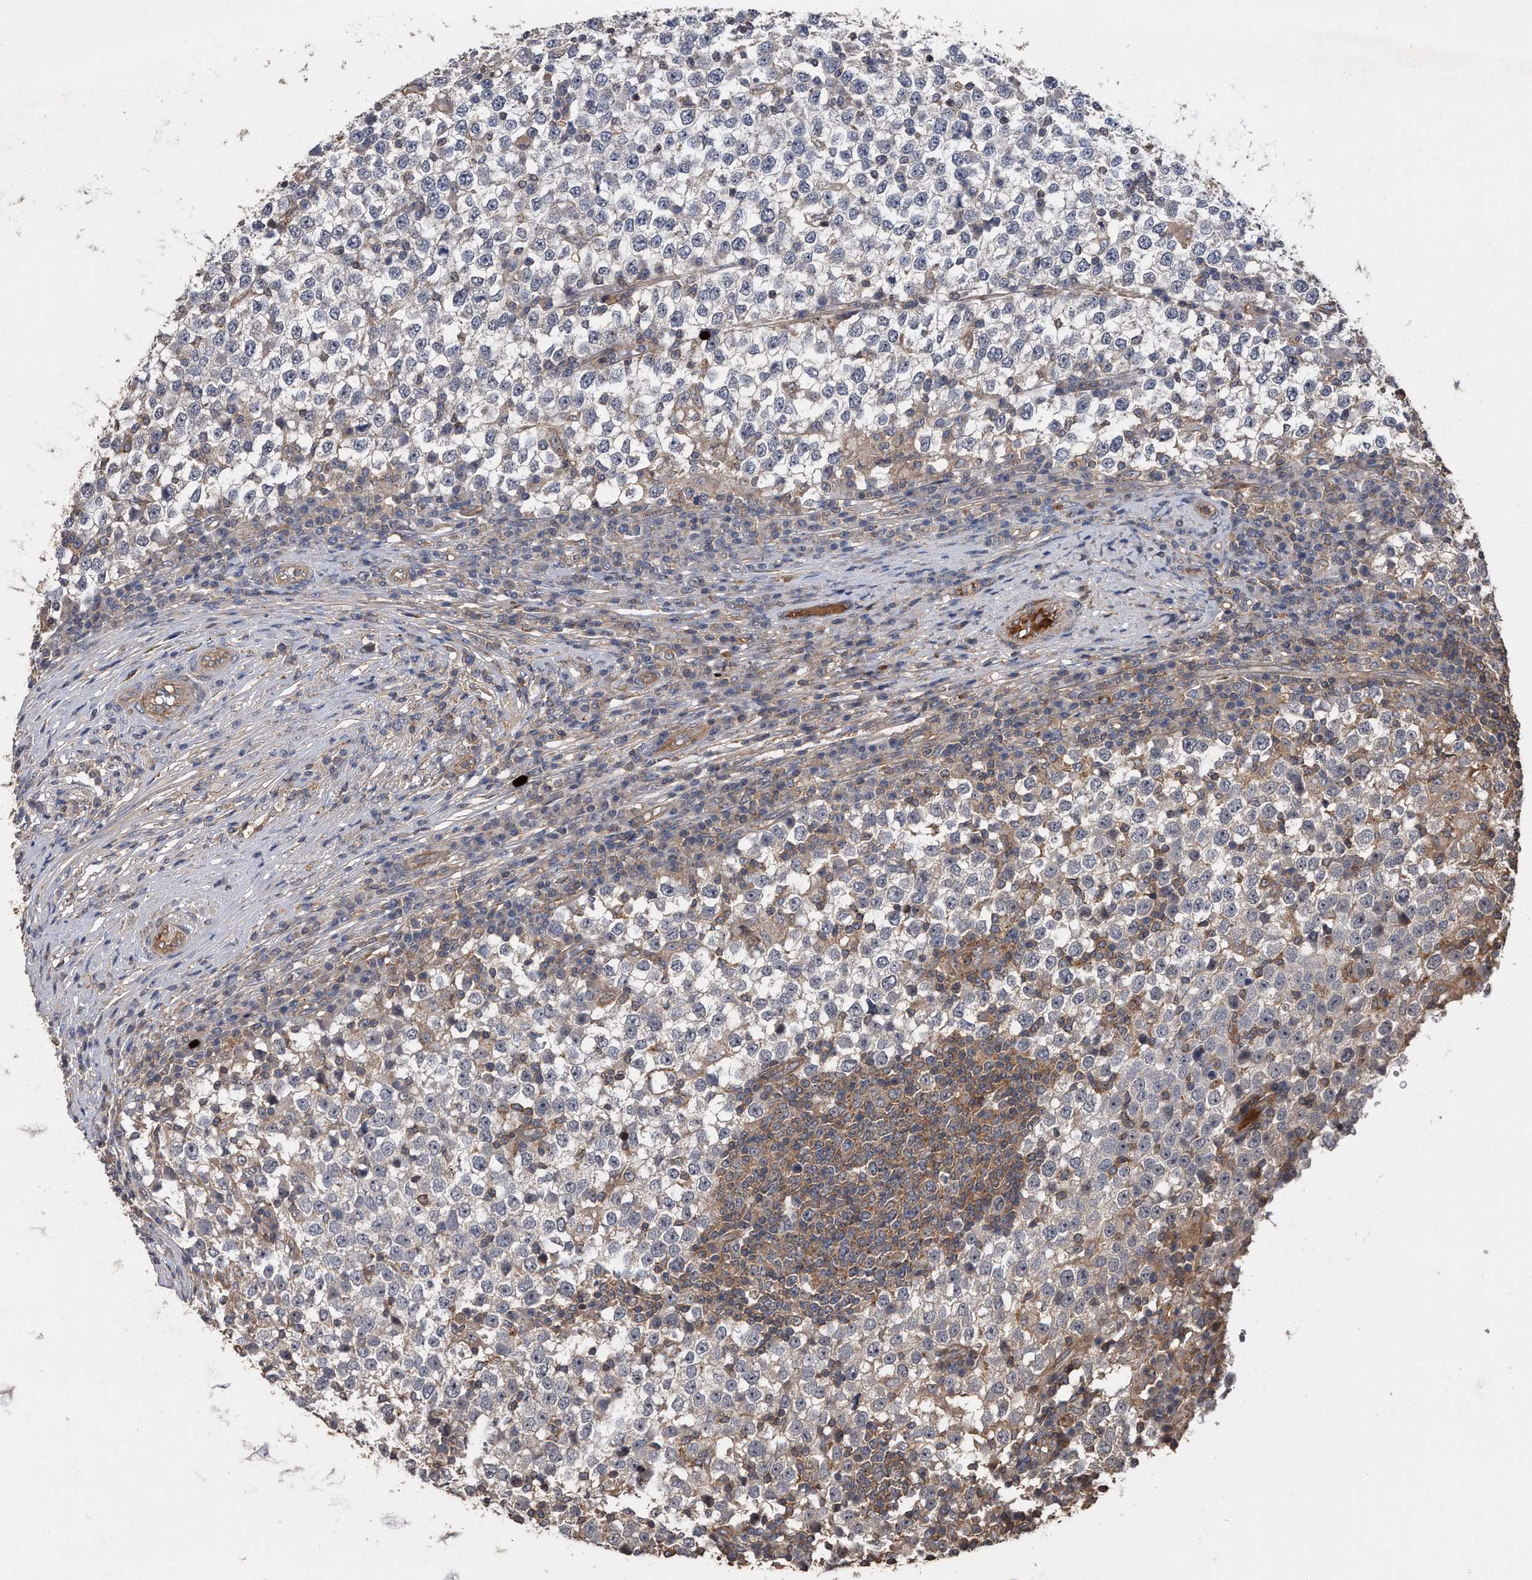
{"staining": {"intensity": "negative", "quantity": "none", "location": "none"}, "tissue": "testis cancer", "cell_type": "Tumor cells", "image_type": "cancer", "snomed": [{"axis": "morphology", "description": "Seminoma, NOS"}, {"axis": "topography", "description": "Testis"}], "caption": "Seminoma (testis) was stained to show a protein in brown. There is no significant staining in tumor cells.", "gene": "KCND3", "patient": {"sex": "male", "age": 65}}